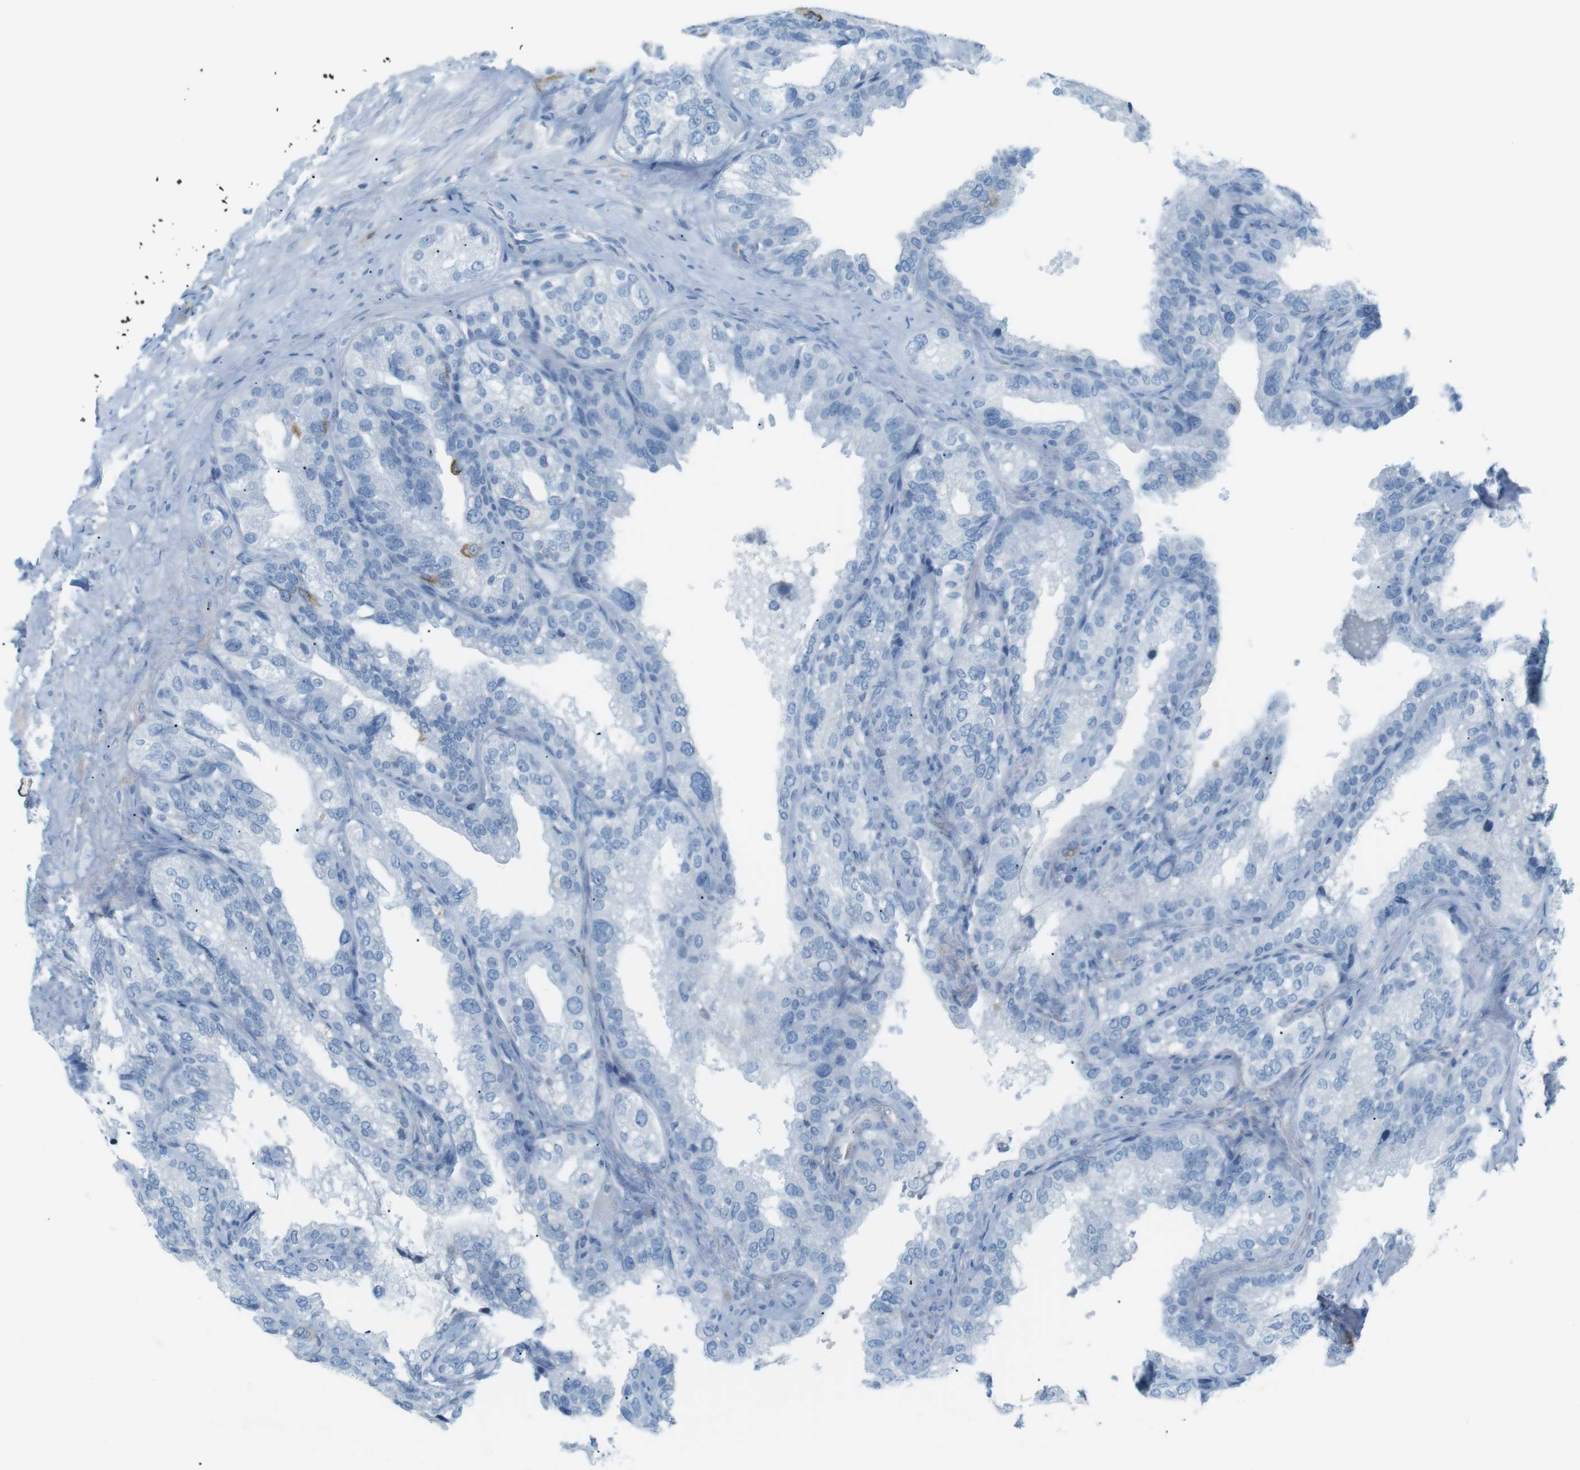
{"staining": {"intensity": "negative", "quantity": "none", "location": "none"}, "tissue": "seminal vesicle", "cell_type": "Glandular cells", "image_type": "normal", "snomed": [{"axis": "morphology", "description": "Normal tissue, NOS"}, {"axis": "topography", "description": "Seminal veicle"}], "caption": "Immunohistochemical staining of benign seminal vesicle shows no significant expression in glandular cells.", "gene": "AZGP1", "patient": {"sex": "male", "age": 68}}